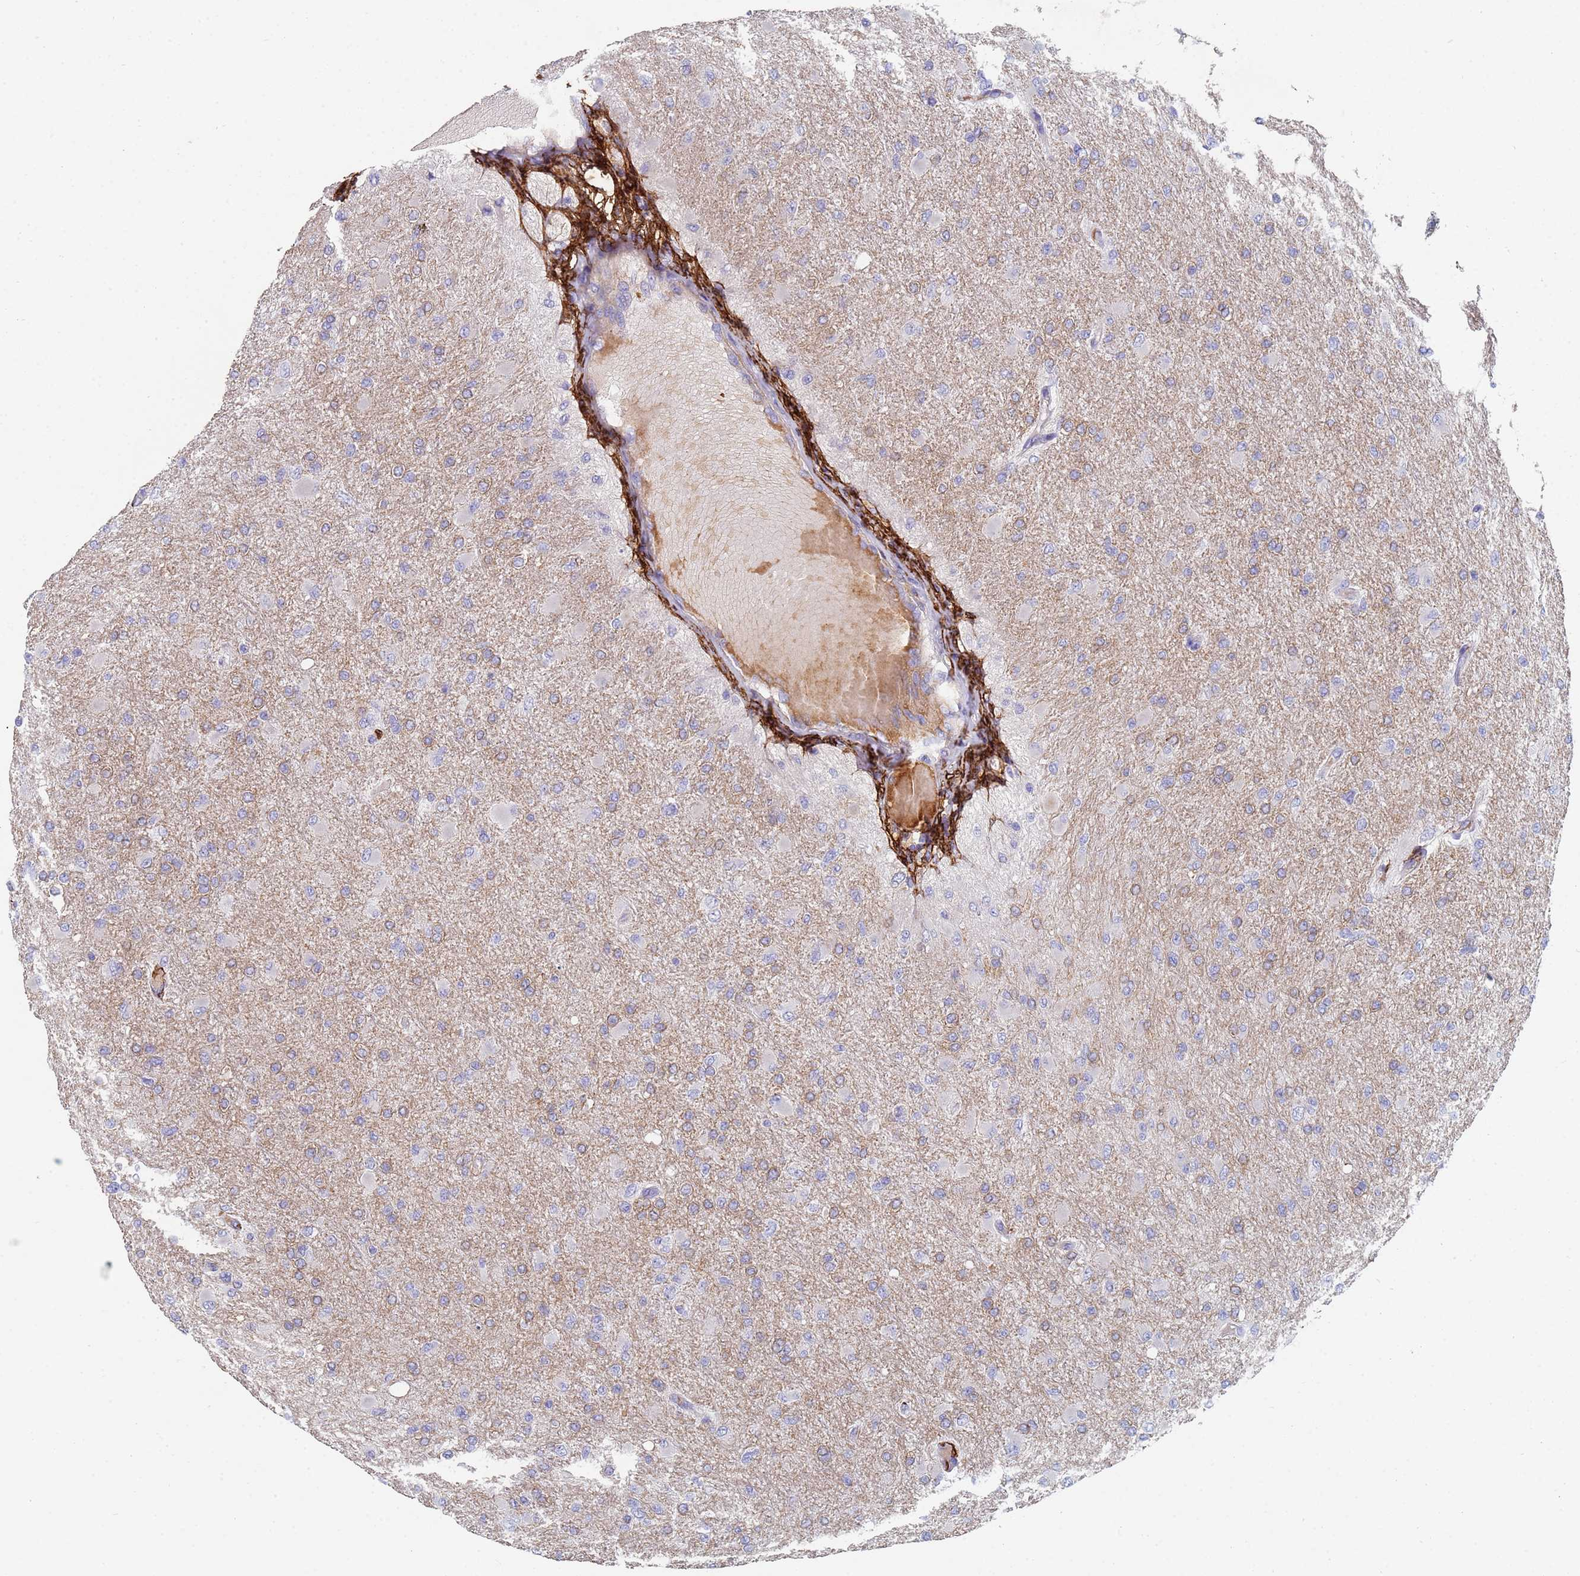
{"staining": {"intensity": "negative", "quantity": "none", "location": "none"}, "tissue": "glioma", "cell_type": "Tumor cells", "image_type": "cancer", "snomed": [{"axis": "morphology", "description": "Glioma, malignant, High grade"}, {"axis": "topography", "description": "Cerebral cortex"}], "caption": "The immunohistochemistry histopathology image has no significant positivity in tumor cells of glioma tissue.", "gene": "ABCA8", "patient": {"sex": "female", "age": 36}}